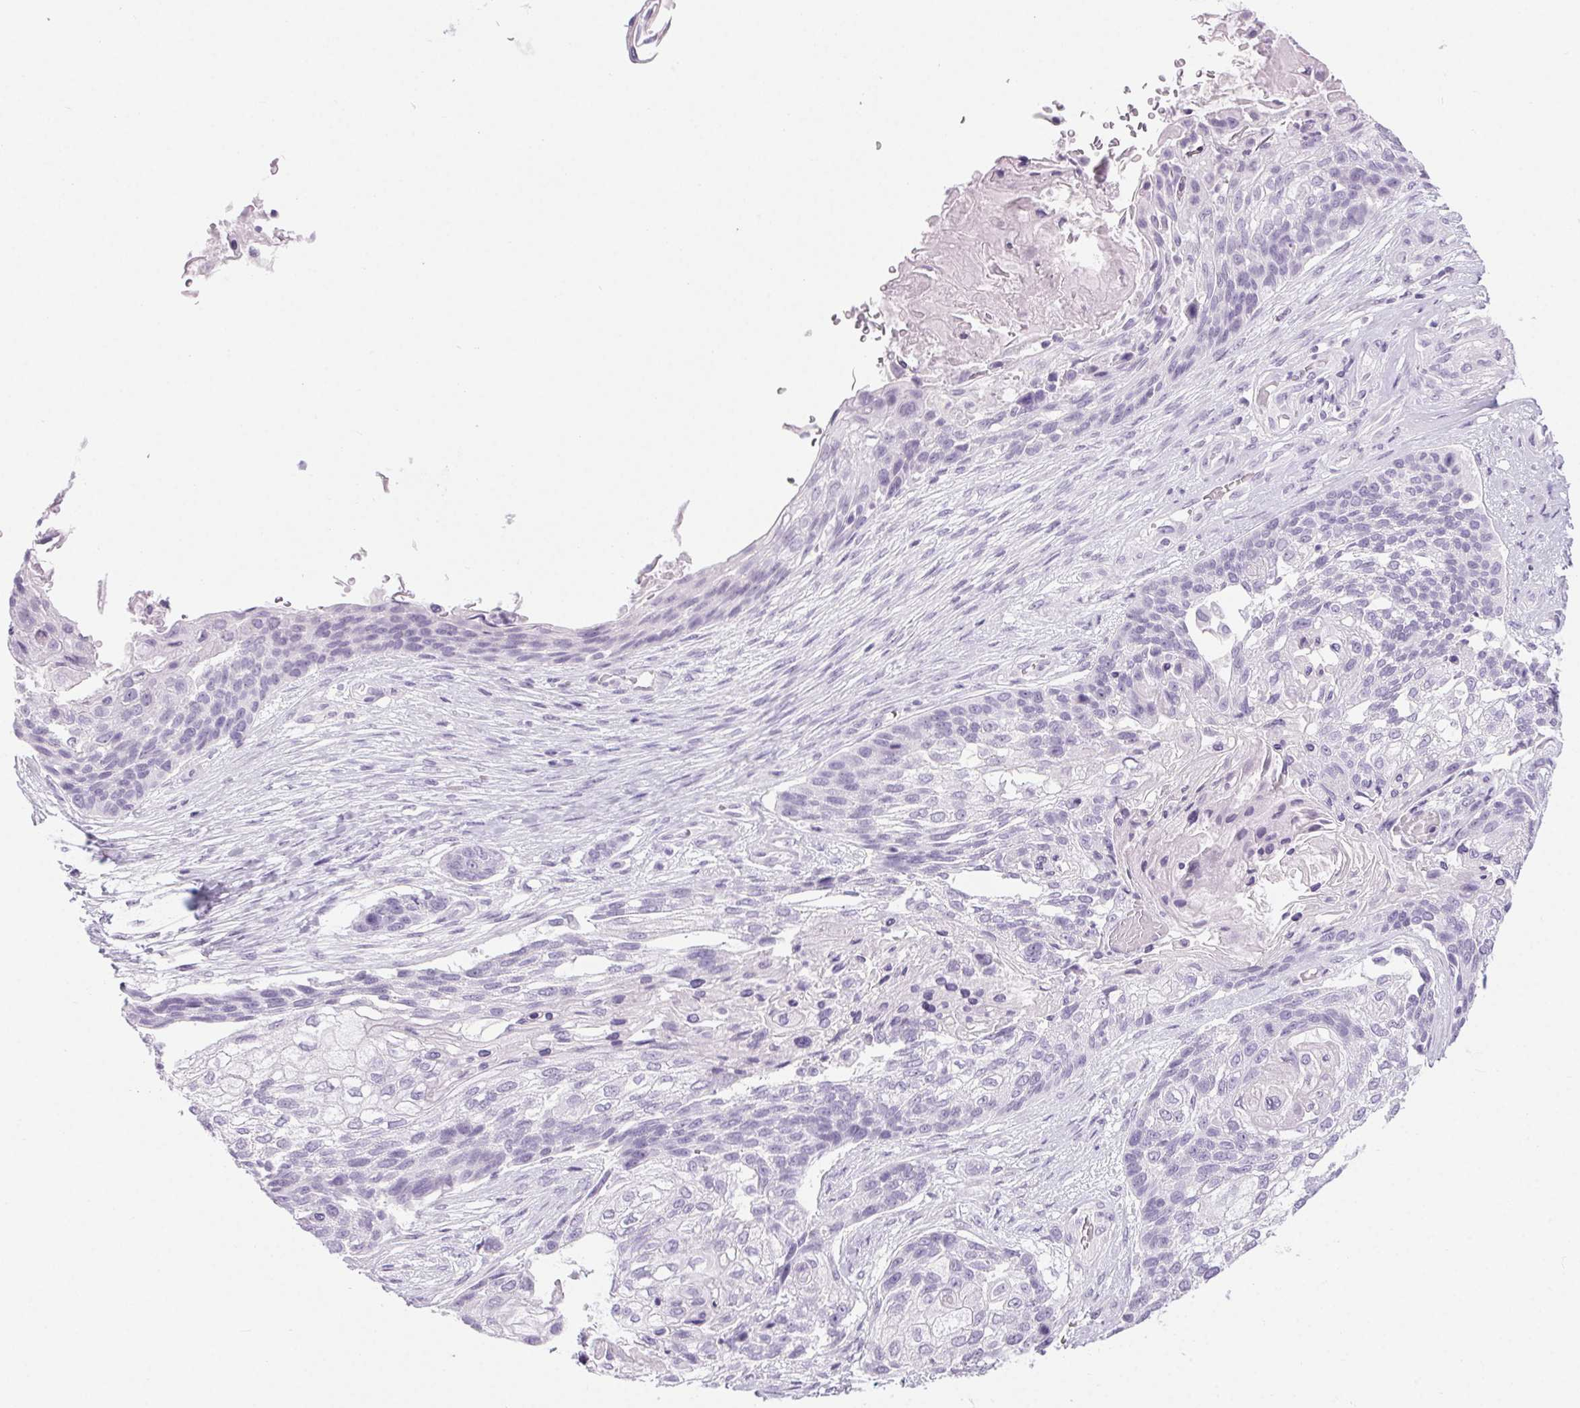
{"staining": {"intensity": "negative", "quantity": "none", "location": "none"}, "tissue": "lung cancer", "cell_type": "Tumor cells", "image_type": "cancer", "snomed": [{"axis": "morphology", "description": "Squamous cell carcinoma, NOS"}, {"axis": "topography", "description": "Lung"}], "caption": "The IHC histopathology image has no significant staining in tumor cells of lung cancer tissue. (Brightfield microscopy of DAB immunohistochemistry (IHC) at high magnification).", "gene": "LRP2", "patient": {"sex": "male", "age": 69}}